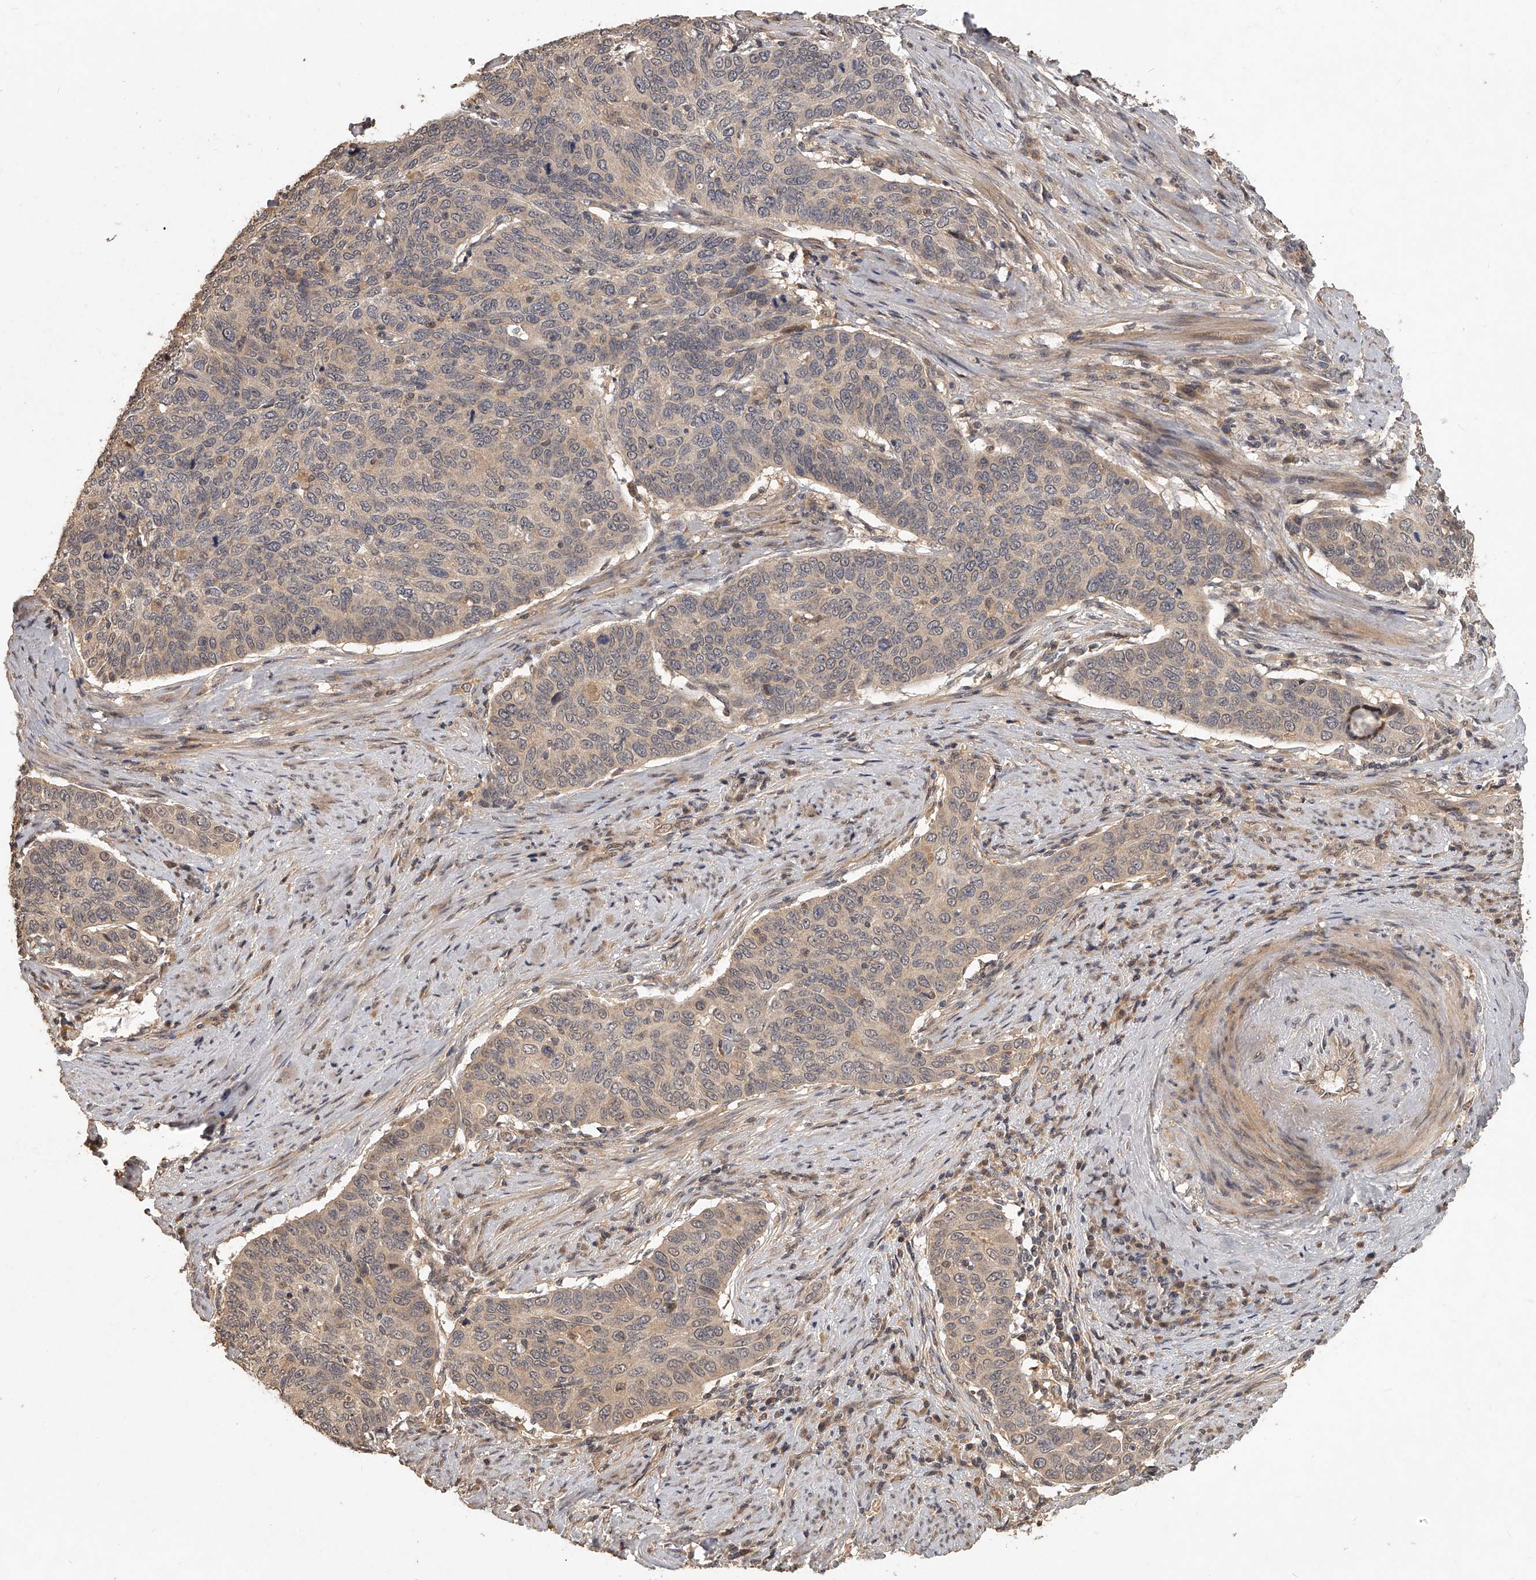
{"staining": {"intensity": "weak", "quantity": "25%-75%", "location": "cytoplasmic/membranous,nuclear"}, "tissue": "cervical cancer", "cell_type": "Tumor cells", "image_type": "cancer", "snomed": [{"axis": "morphology", "description": "Squamous cell carcinoma, NOS"}, {"axis": "topography", "description": "Cervix"}], "caption": "Human cervical cancer stained with a protein marker demonstrates weak staining in tumor cells.", "gene": "SLC37A1", "patient": {"sex": "female", "age": 60}}